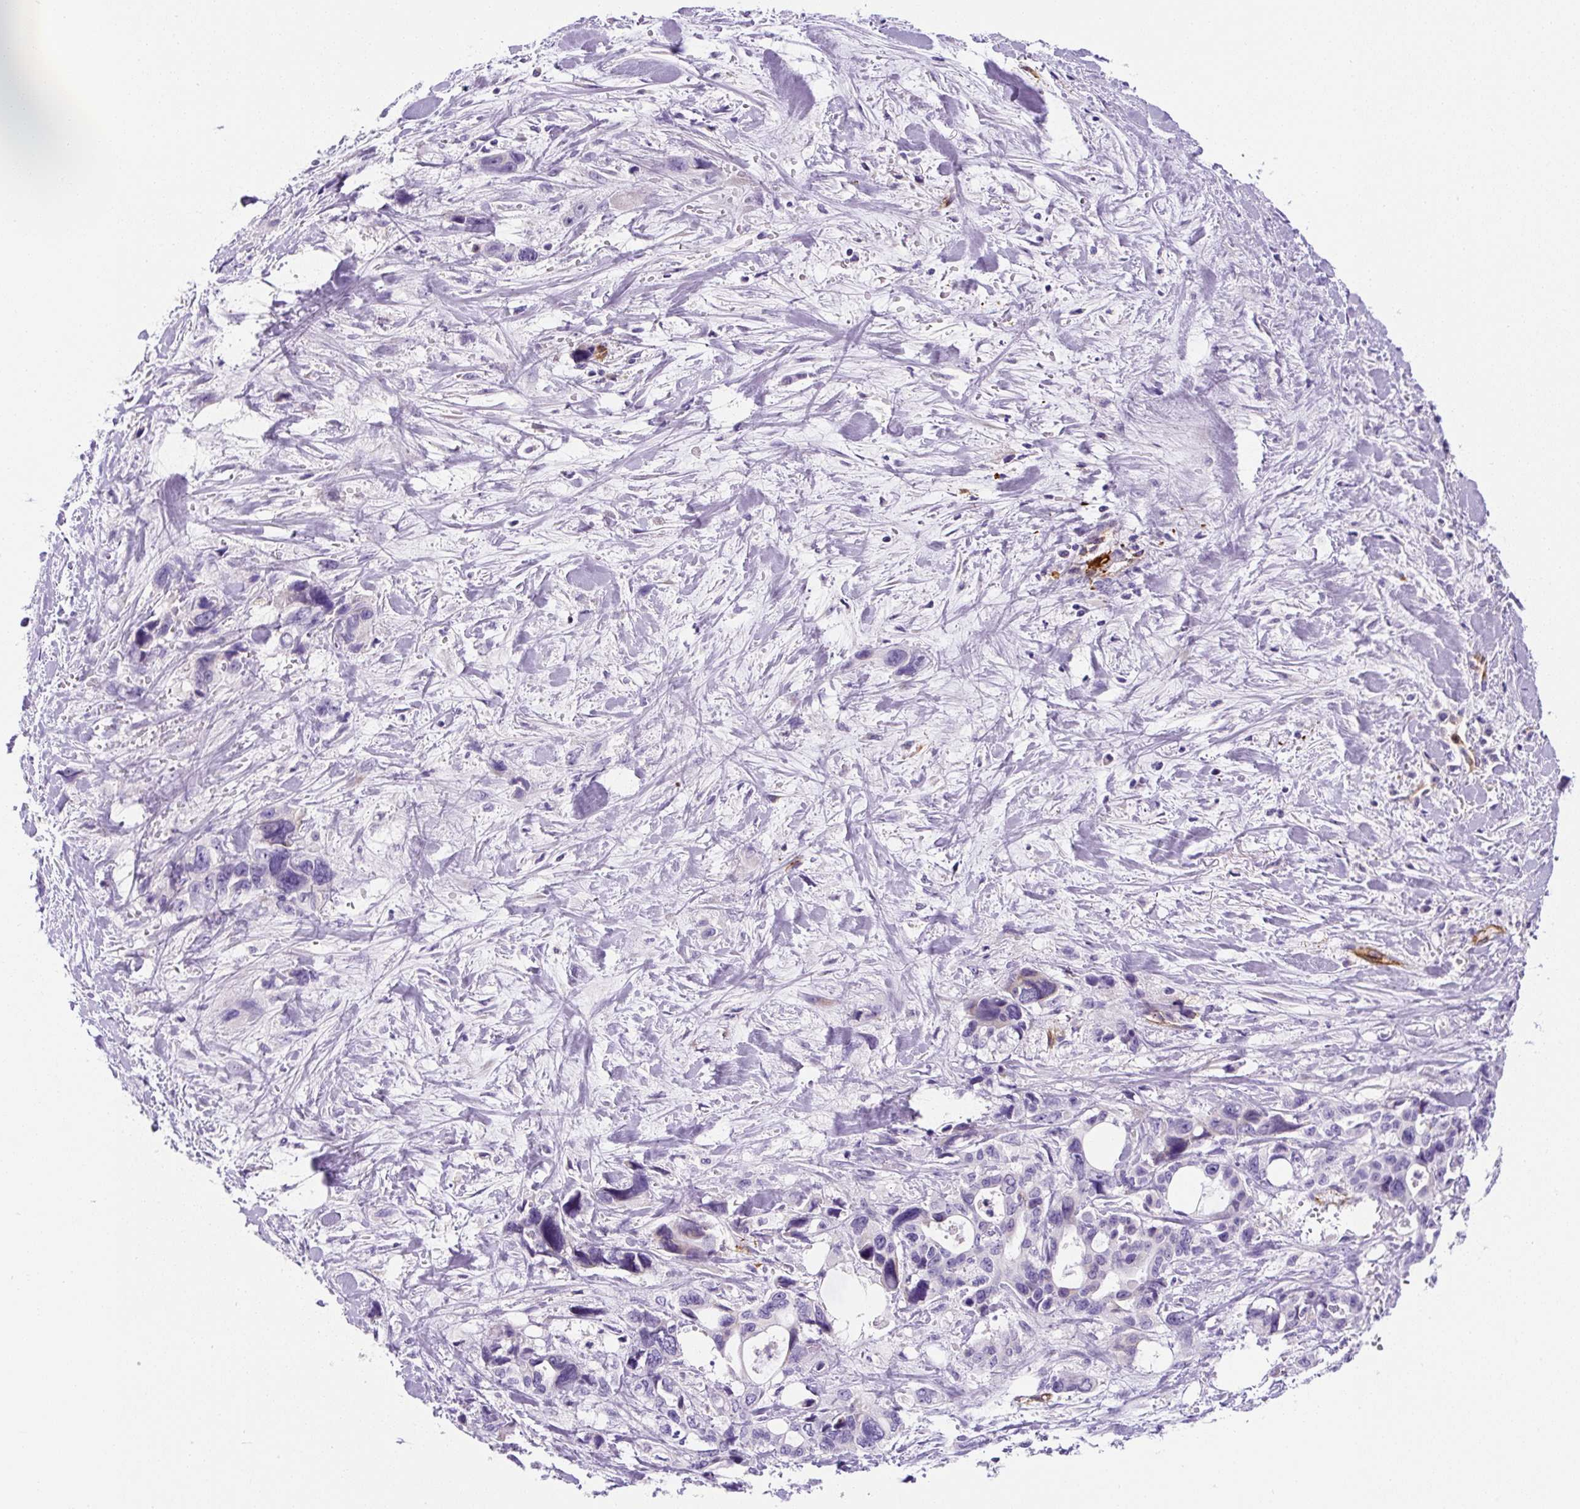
{"staining": {"intensity": "negative", "quantity": "none", "location": "none"}, "tissue": "pancreatic cancer", "cell_type": "Tumor cells", "image_type": "cancer", "snomed": [{"axis": "morphology", "description": "Adenocarcinoma, NOS"}, {"axis": "topography", "description": "Pancreas"}], "caption": "Immunohistochemistry (IHC) photomicrograph of pancreatic adenocarcinoma stained for a protein (brown), which shows no expression in tumor cells.", "gene": "ASB4", "patient": {"sex": "male", "age": 46}}